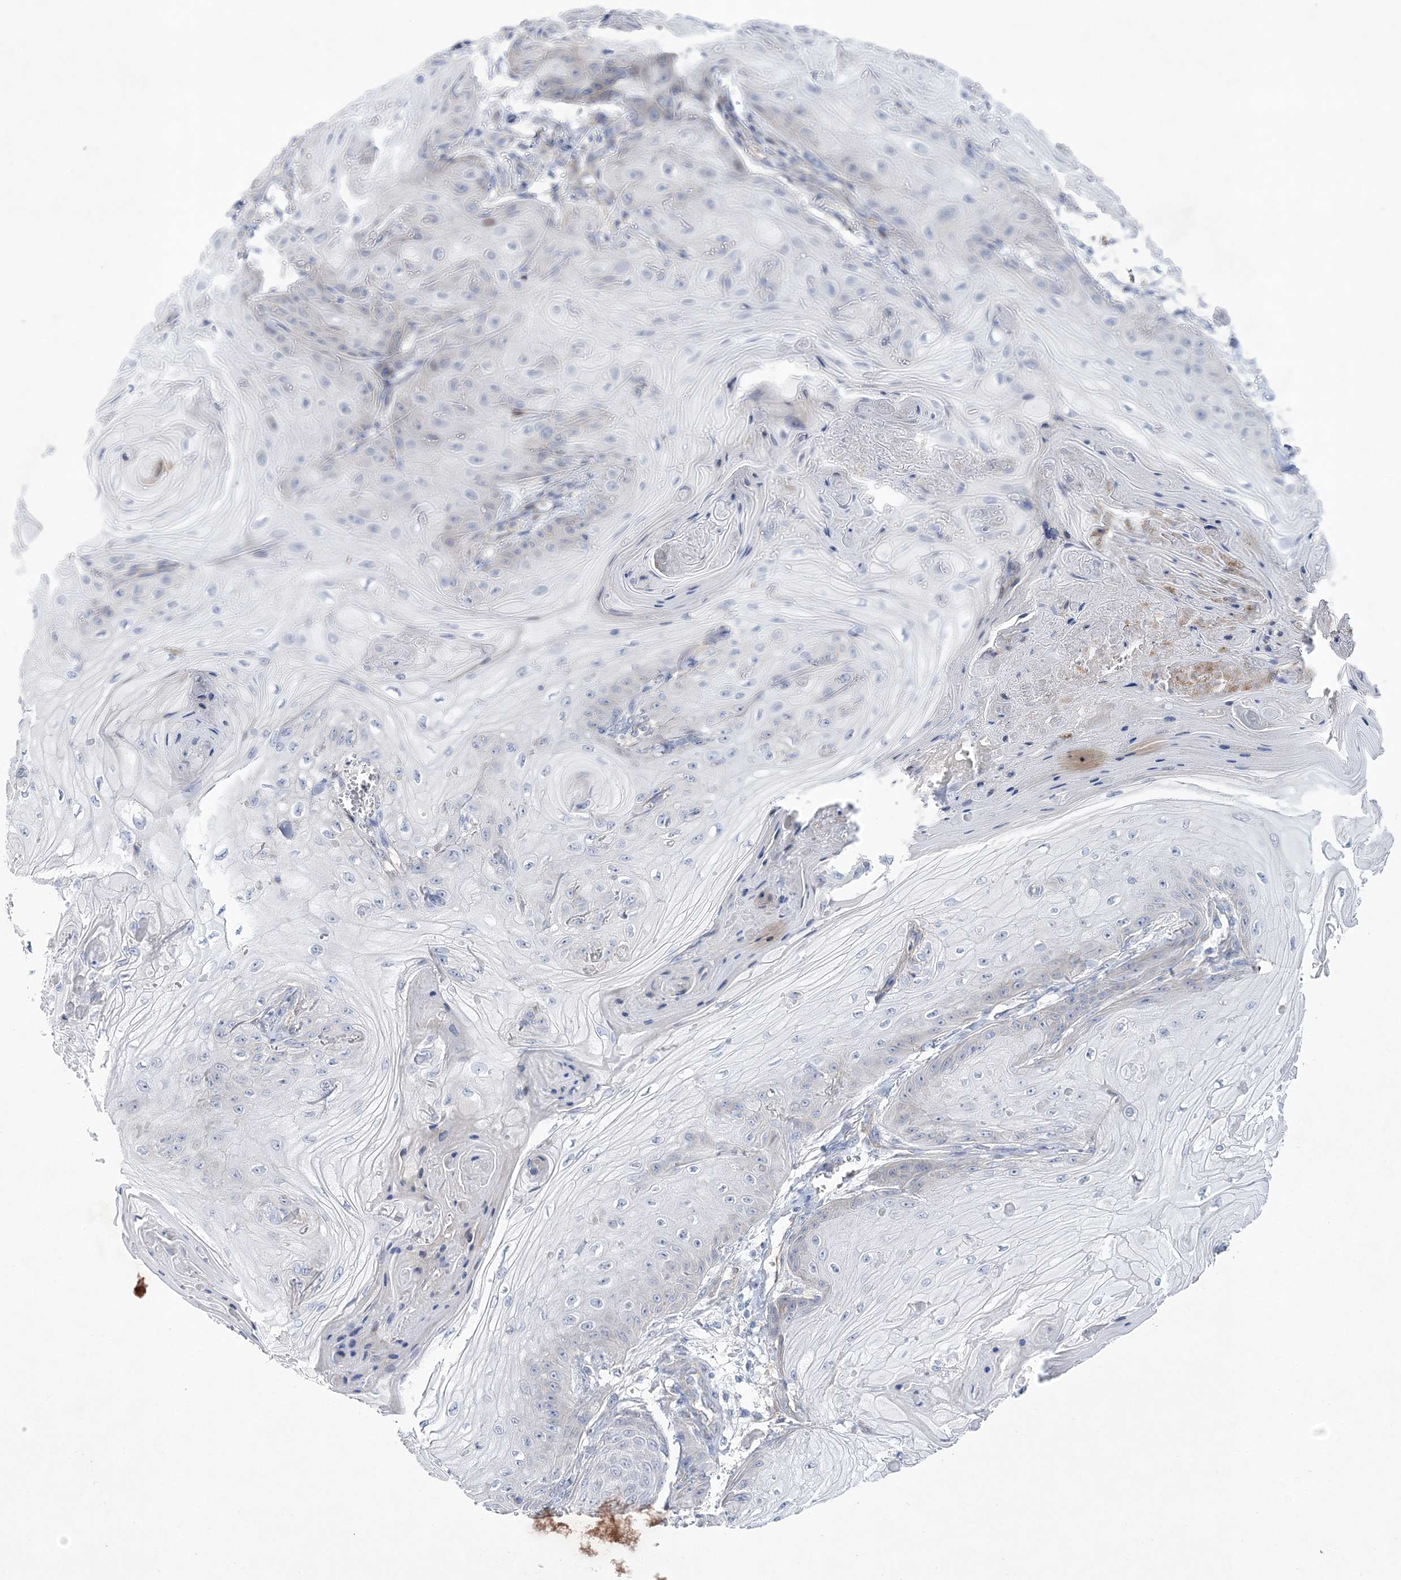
{"staining": {"intensity": "negative", "quantity": "none", "location": "none"}, "tissue": "skin cancer", "cell_type": "Tumor cells", "image_type": "cancer", "snomed": [{"axis": "morphology", "description": "Squamous cell carcinoma, NOS"}, {"axis": "topography", "description": "Skin"}], "caption": "The histopathology image shows no staining of tumor cells in skin cancer (squamous cell carcinoma).", "gene": "ANO1", "patient": {"sex": "male", "age": 74}}